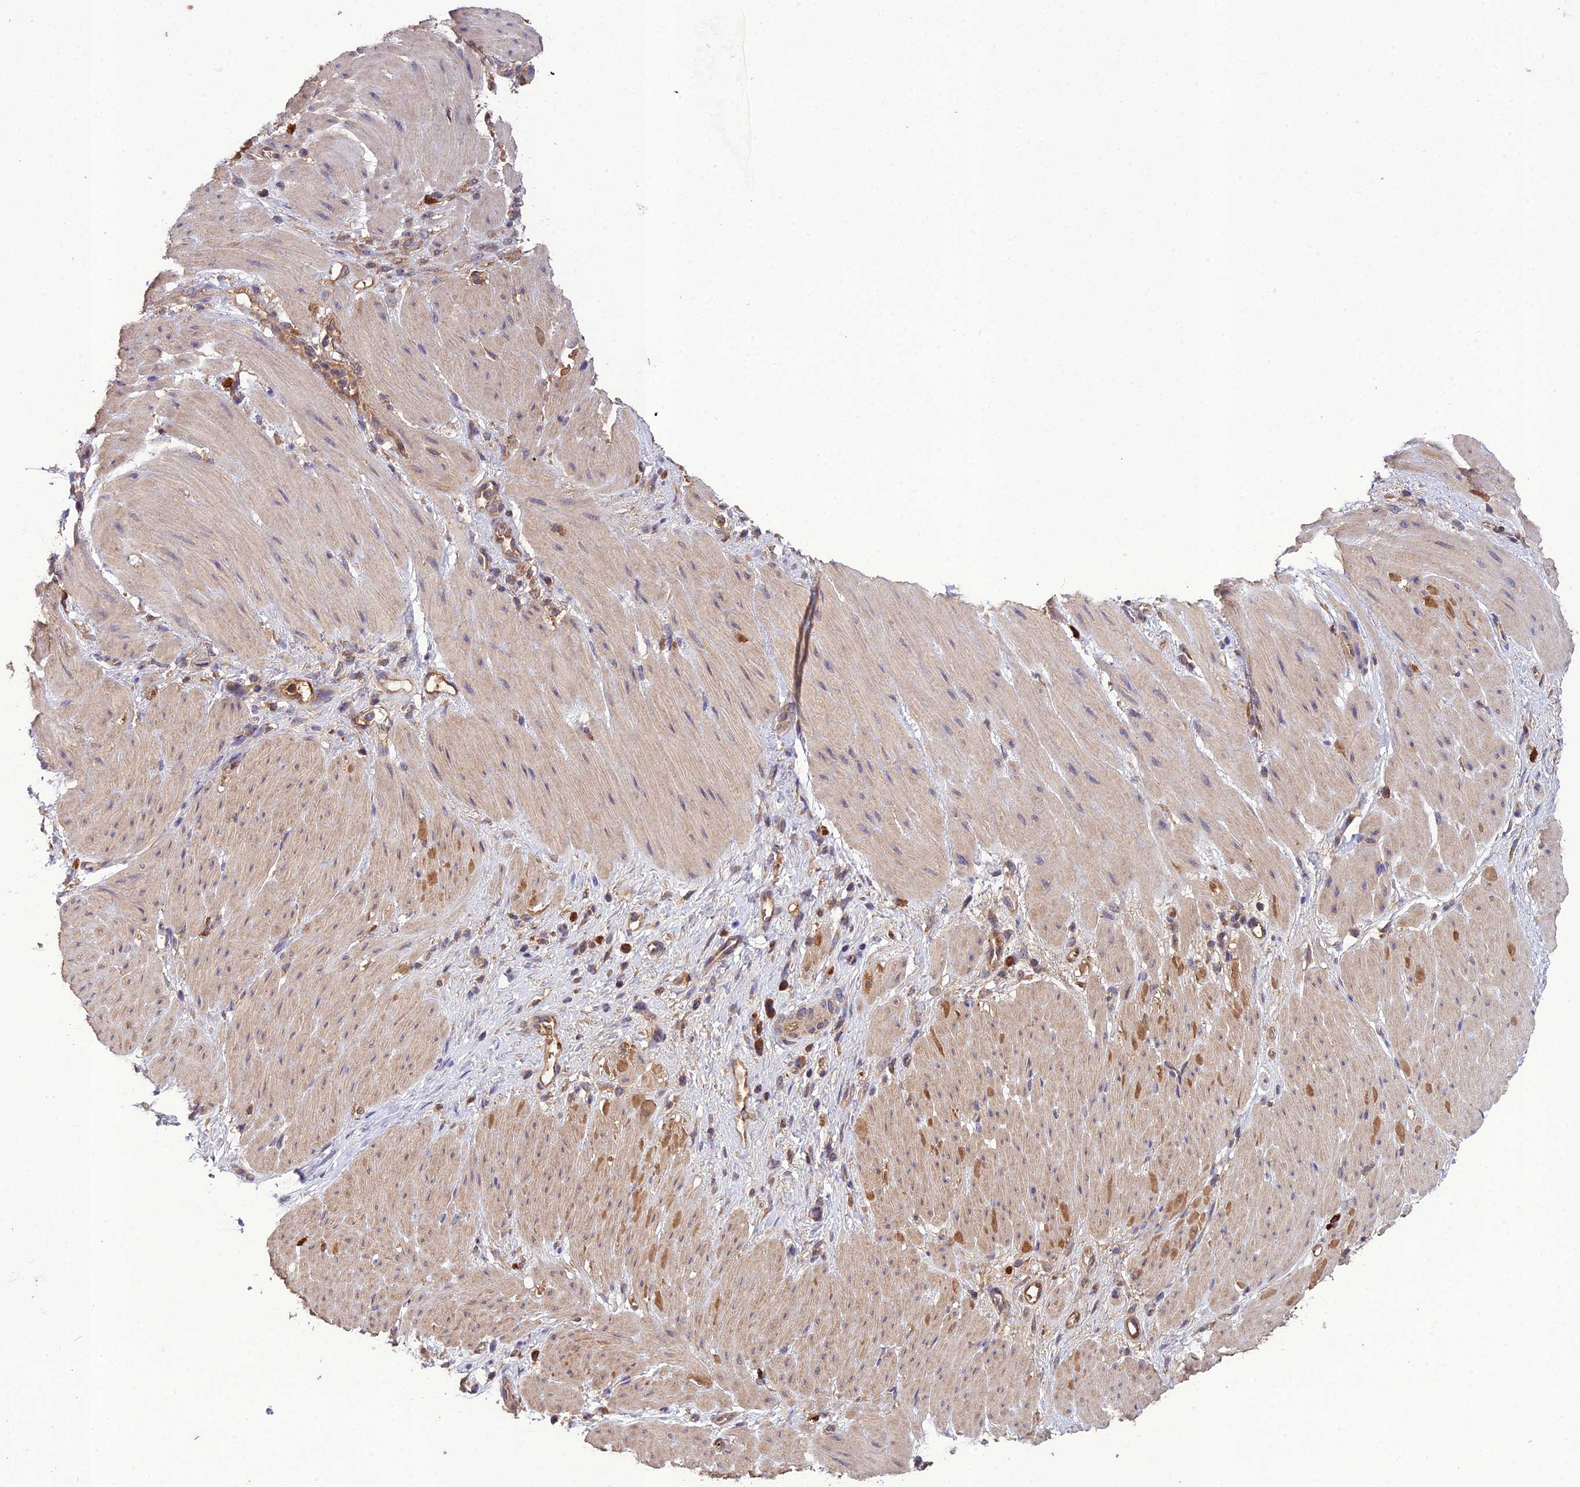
{"staining": {"intensity": "moderate", "quantity": ">75%", "location": "cytoplasmic/membranous"}, "tissue": "stomach cancer", "cell_type": "Tumor cells", "image_type": "cancer", "snomed": [{"axis": "morphology", "description": "Adenocarcinoma, NOS"}, {"axis": "topography", "description": "Stomach"}], "caption": "Tumor cells reveal medium levels of moderate cytoplasmic/membranous positivity in about >75% of cells in stomach cancer (adenocarcinoma). (DAB (3,3'-diaminobenzidine) IHC with brightfield microscopy, high magnification).", "gene": "TMEM258", "patient": {"sex": "male", "age": 48}}